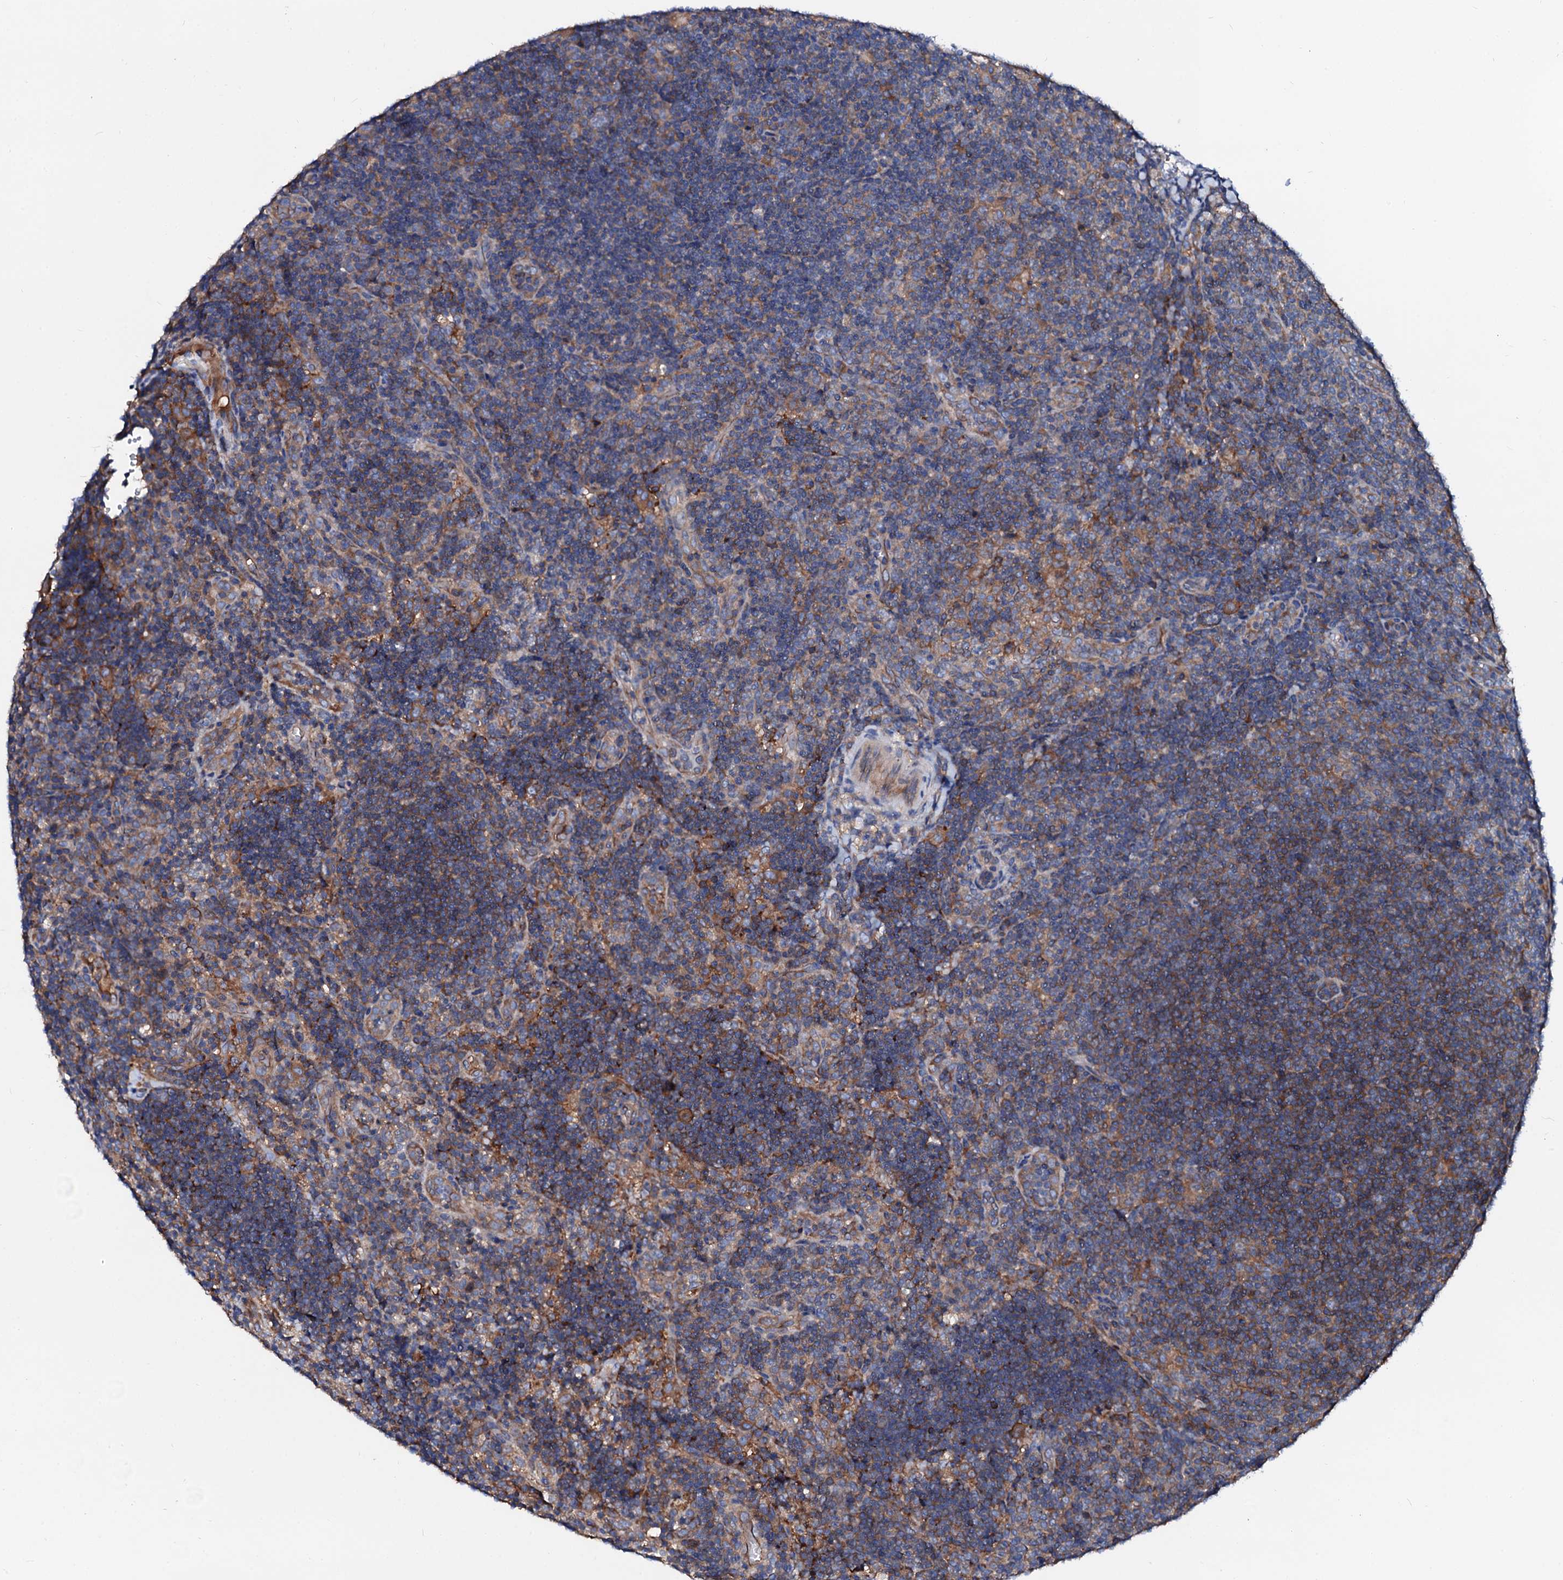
{"staining": {"intensity": "weak", "quantity": "25%-75%", "location": "cytoplasmic/membranous"}, "tissue": "lymphoma", "cell_type": "Tumor cells", "image_type": "cancer", "snomed": [{"axis": "morphology", "description": "Hodgkin's disease, NOS"}, {"axis": "topography", "description": "Lymph node"}], "caption": "An image of Hodgkin's disease stained for a protein shows weak cytoplasmic/membranous brown staining in tumor cells.", "gene": "CSKMT", "patient": {"sex": "female", "age": 57}}